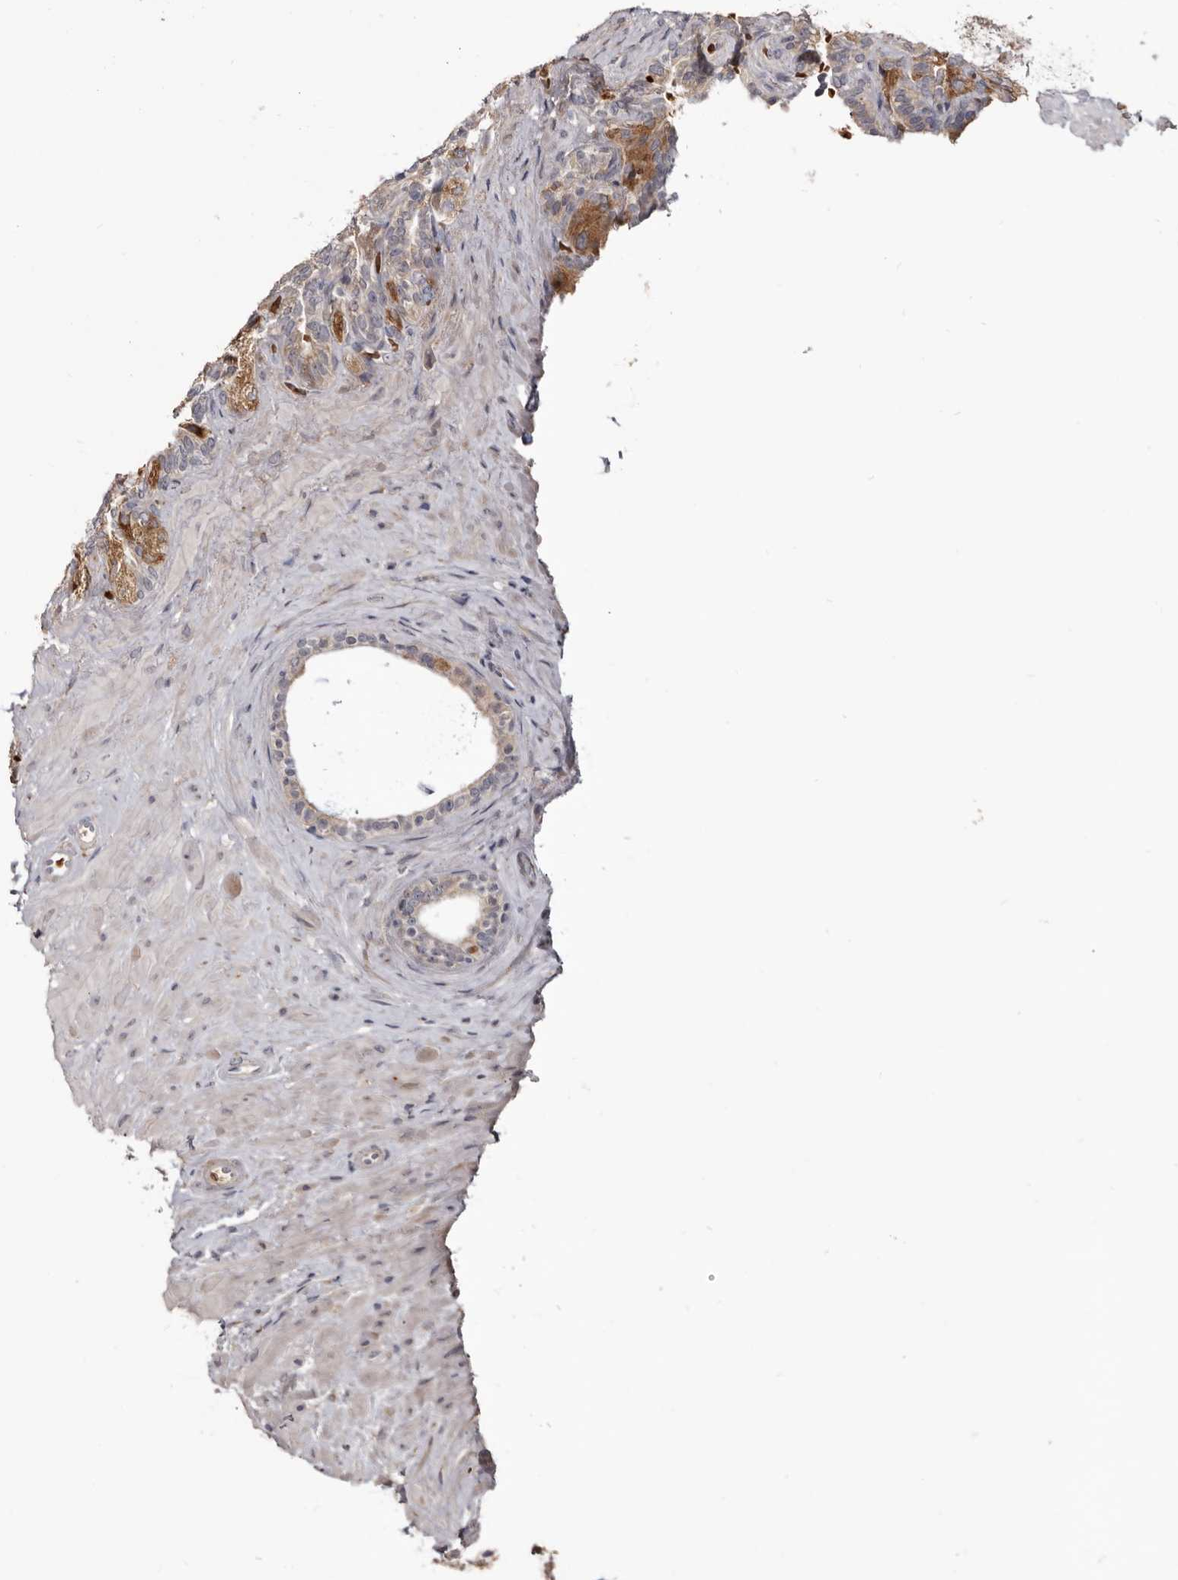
{"staining": {"intensity": "moderate", "quantity": "25%-75%", "location": "cytoplasmic/membranous"}, "tissue": "seminal vesicle", "cell_type": "Glandular cells", "image_type": "normal", "snomed": [{"axis": "morphology", "description": "Normal tissue, NOS"}, {"axis": "topography", "description": "Prostate"}, {"axis": "topography", "description": "Seminal veicle"}], "caption": "Immunohistochemistry (IHC) (DAB) staining of unremarkable seminal vesicle displays moderate cytoplasmic/membranous protein expression in approximately 25%-75% of glandular cells.", "gene": "NENF", "patient": {"sex": "male", "age": 67}}